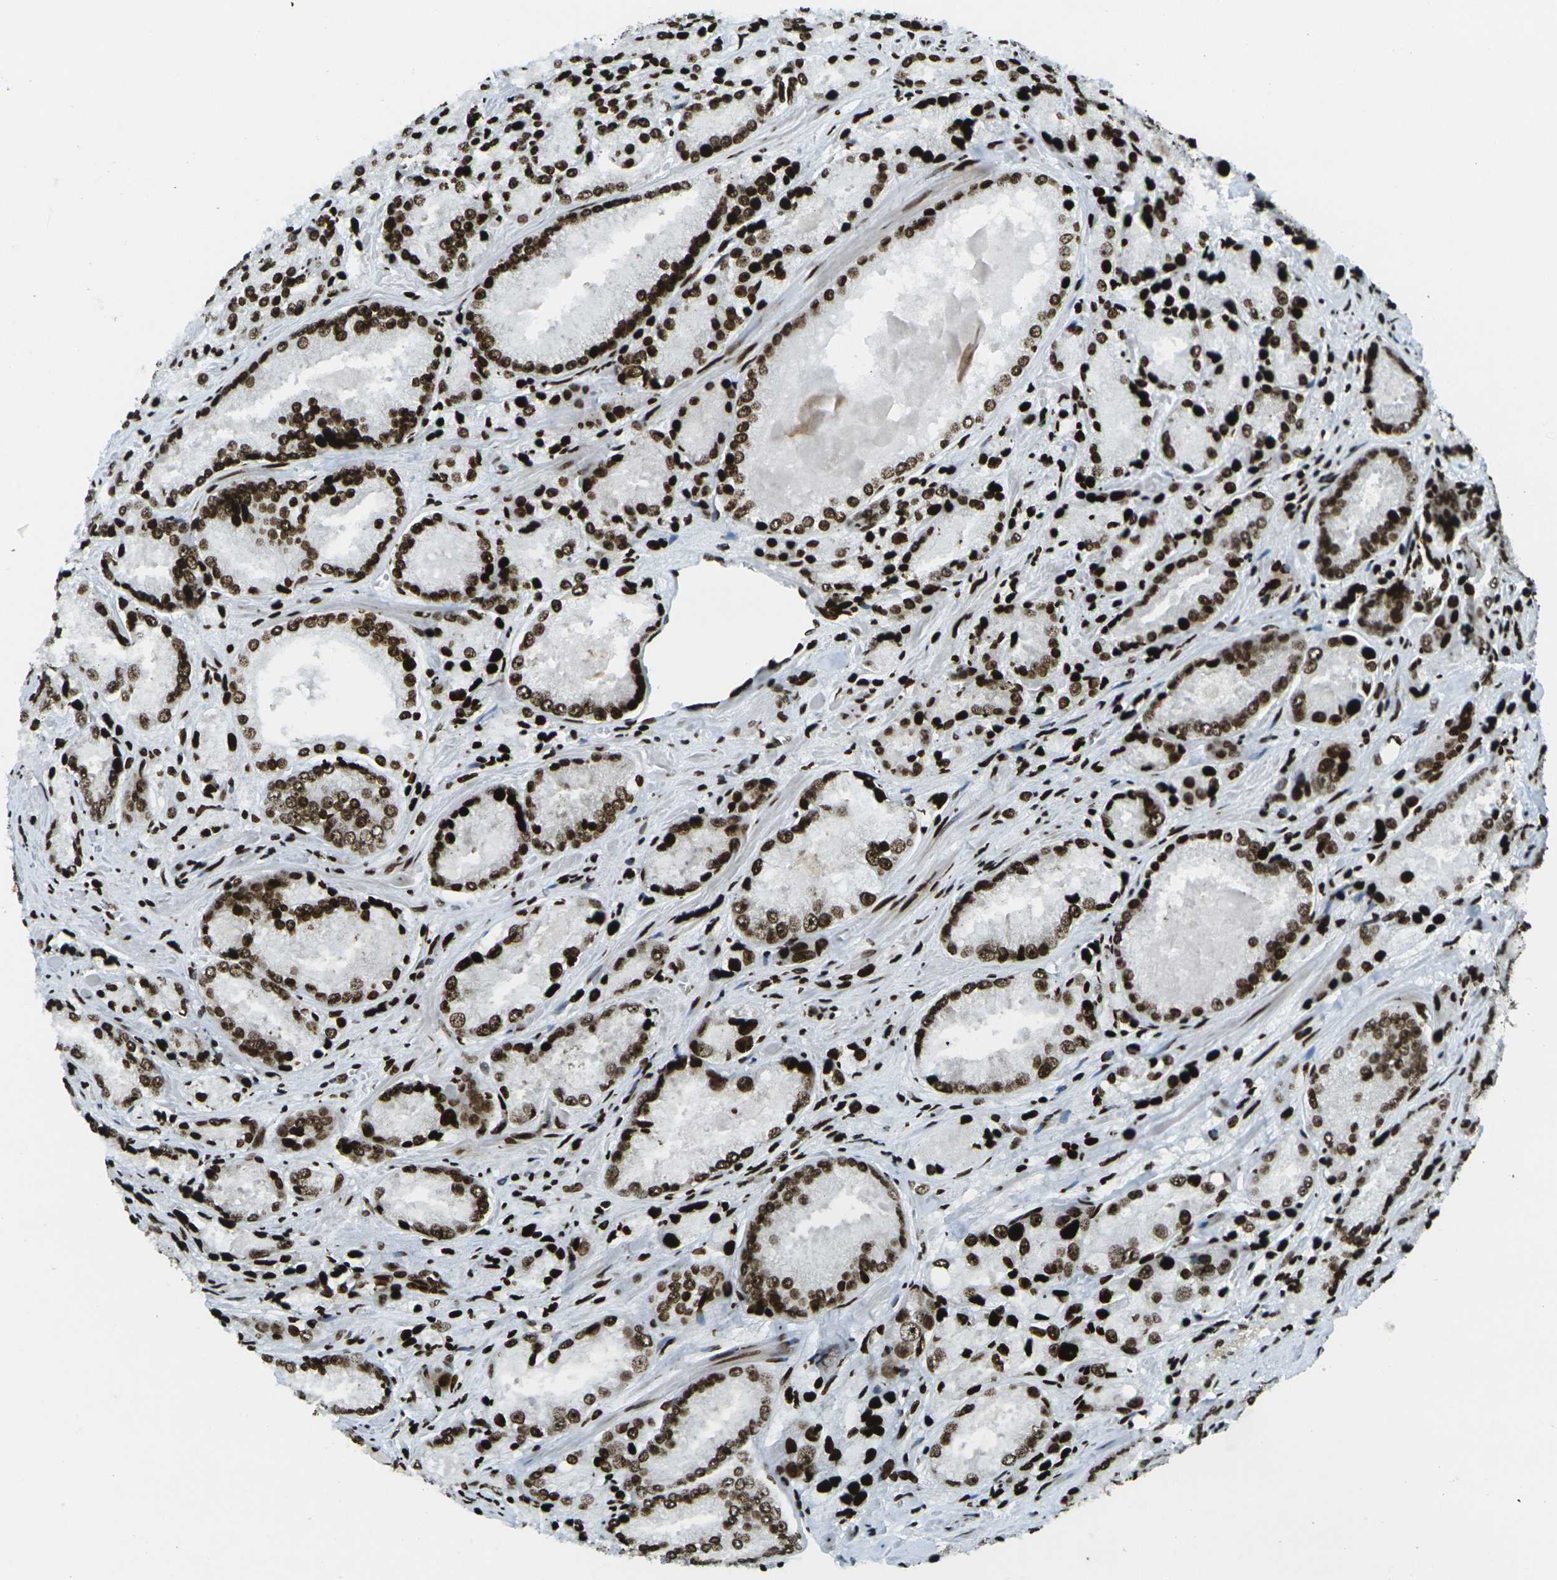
{"staining": {"intensity": "strong", "quantity": ">75%", "location": "nuclear"}, "tissue": "prostate cancer", "cell_type": "Tumor cells", "image_type": "cancer", "snomed": [{"axis": "morphology", "description": "Adenocarcinoma, Low grade"}, {"axis": "topography", "description": "Prostate"}], "caption": "Immunohistochemistry of prostate cancer exhibits high levels of strong nuclear positivity in about >75% of tumor cells.", "gene": "H3-3A", "patient": {"sex": "male", "age": 64}}